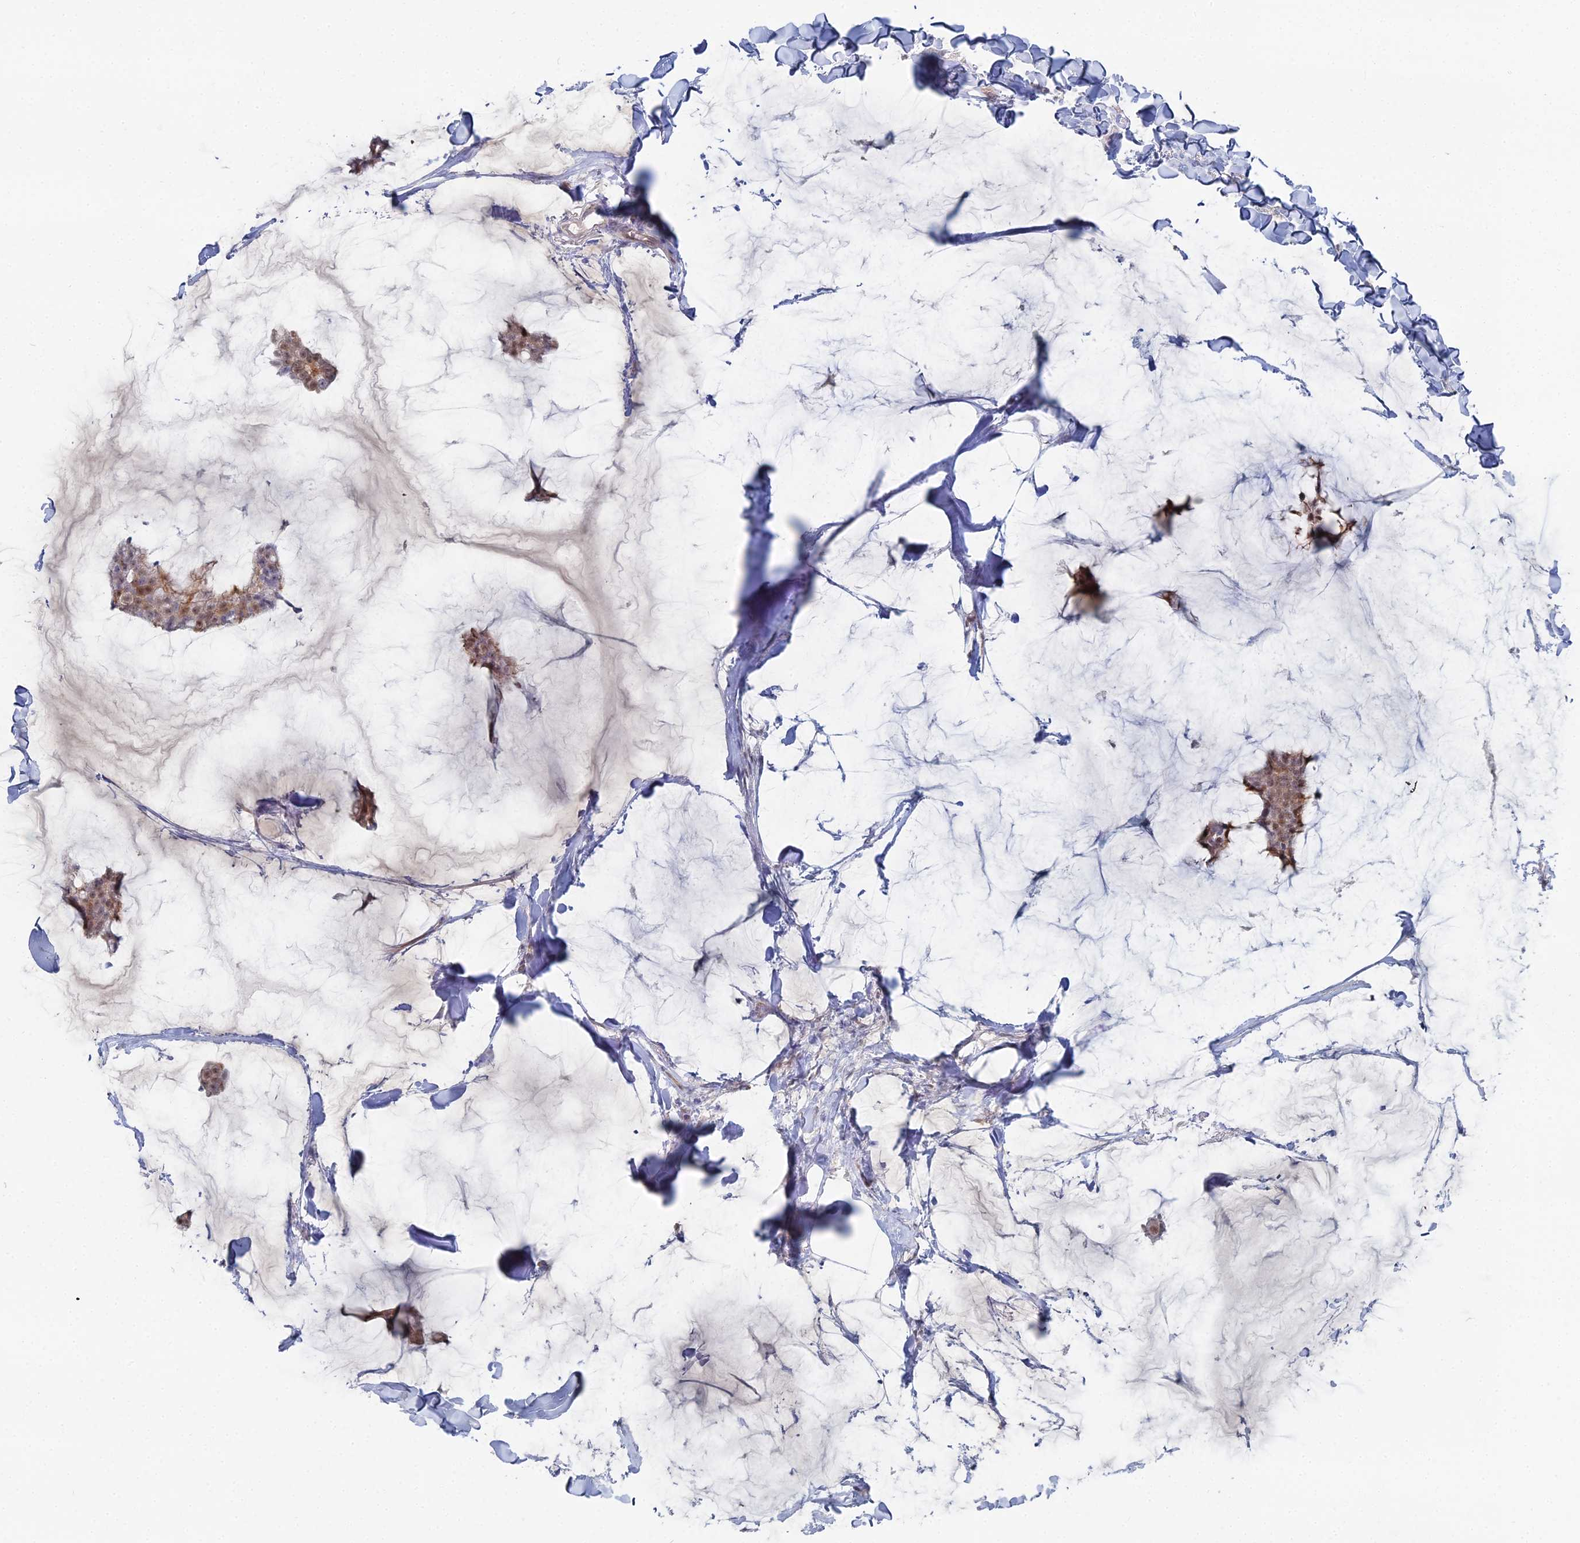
{"staining": {"intensity": "moderate", "quantity": ">75%", "location": "cytoplasmic/membranous,nuclear"}, "tissue": "breast cancer", "cell_type": "Tumor cells", "image_type": "cancer", "snomed": [{"axis": "morphology", "description": "Duct carcinoma"}, {"axis": "topography", "description": "Breast"}], "caption": "A high-resolution micrograph shows immunohistochemistry (IHC) staining of intraductal carcinoma (breast), which shows moderate cytoplasmic/membranous and nuclear positivity in about >75% of tumor cells.", "gene": "THAP4", "patient": {"sex": "female", "age": 93}}